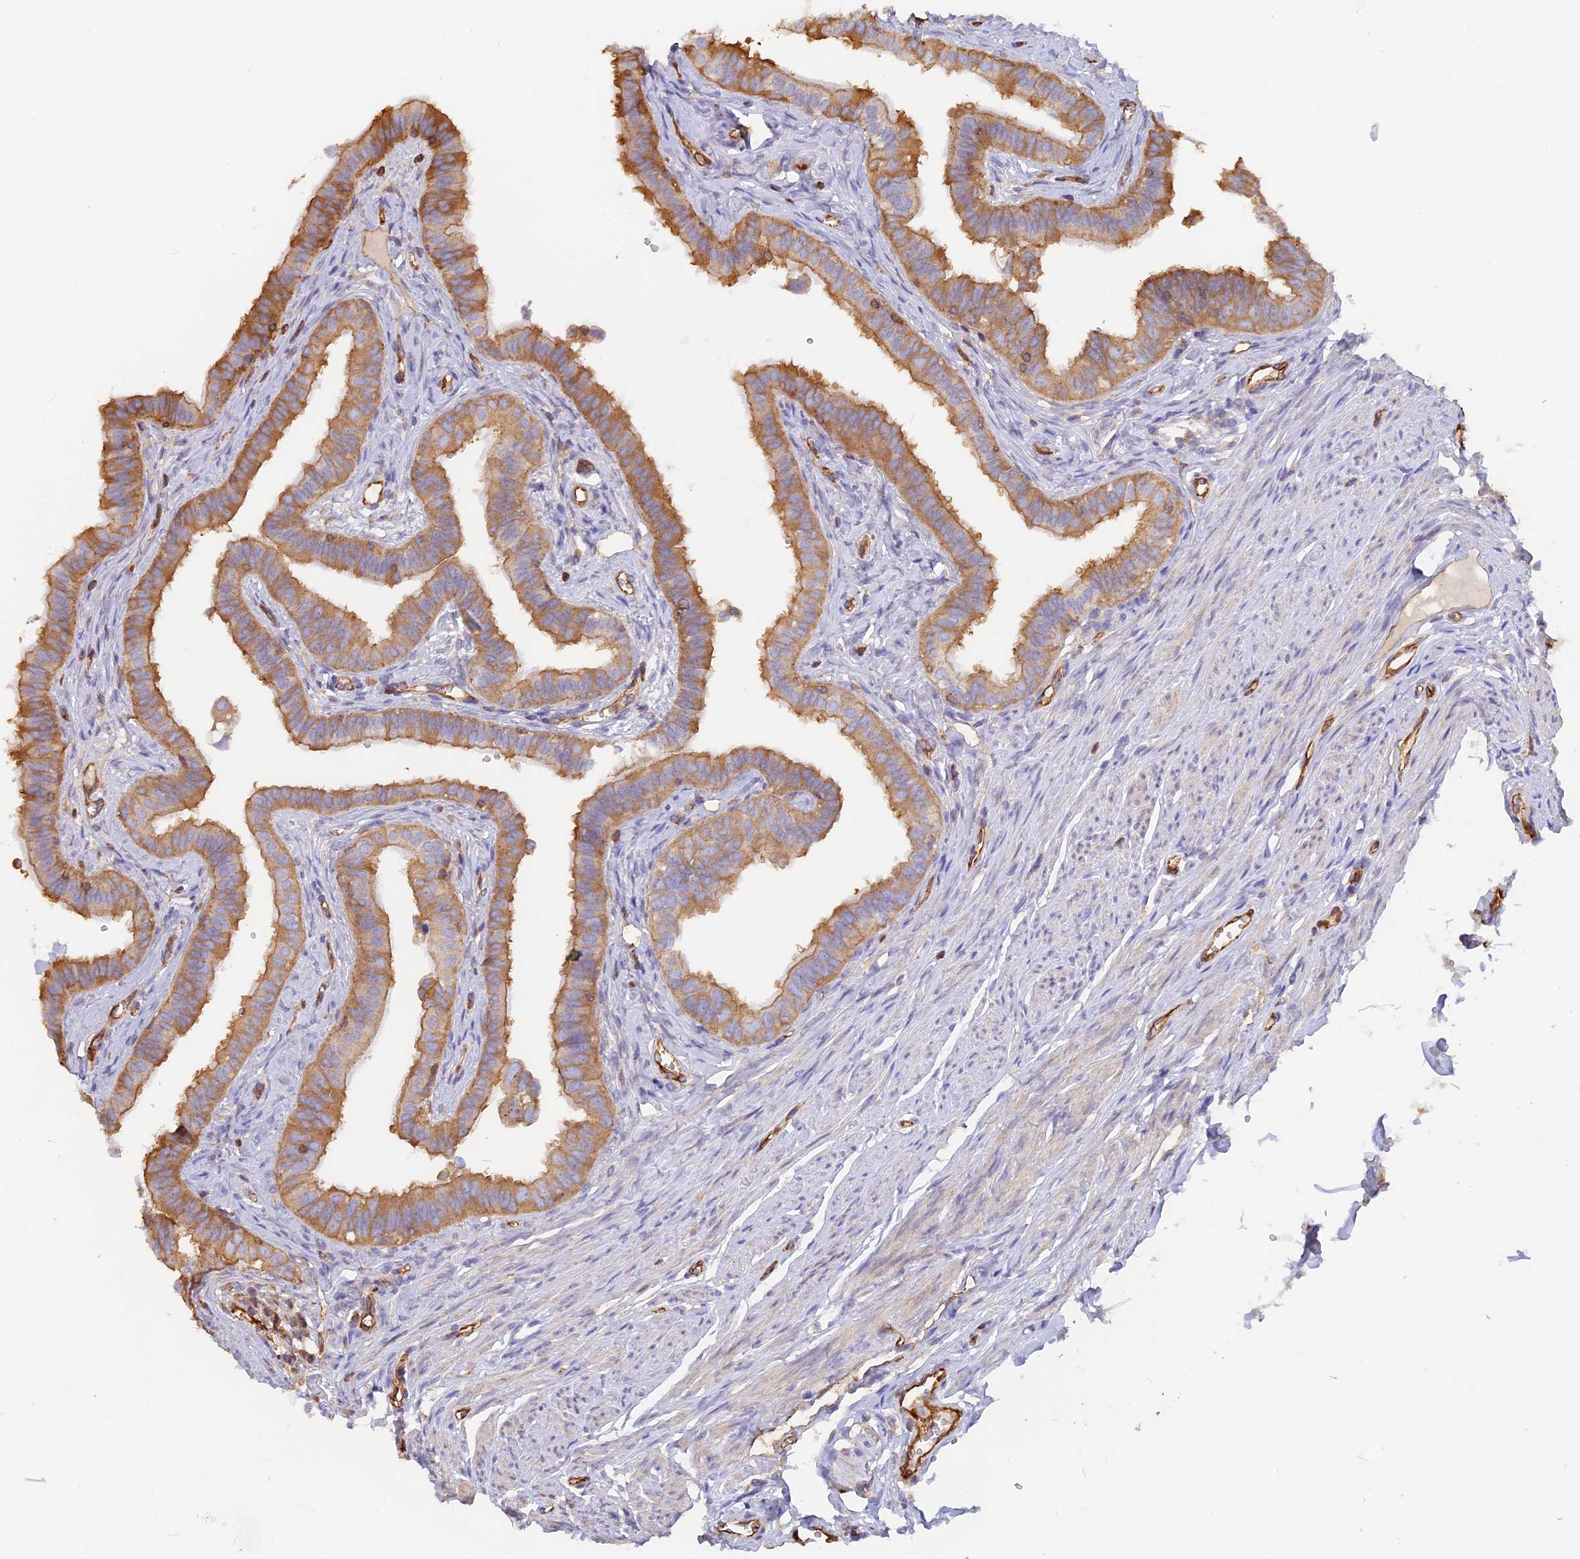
{"staining": {"intensity": "moderate", "quantity": ">75%", "location": "cytoplasmic/membranous"}, "tissue": "fallopian tube", "cell_type": "Glandular cells", "image_type": "normal", "snomed": [{"axis": "morphology", "description": "Normal tissue, NOS"}, {"axis": "morphology", "description": "Carcinoma, NOS"}, {"axis": "topography", "description": "Fallopian tube"}, {"axis": "topography", "description": "Ovary"}], "caption": "About >75% of glandular cells in benign fallopian tube demonstrate moderate cytoplasmic/membranous protein positivity as visualized by brown immunohistochemical staining.", "gene": "VPS18", "patient": {"sex": "female", "age": 59}}